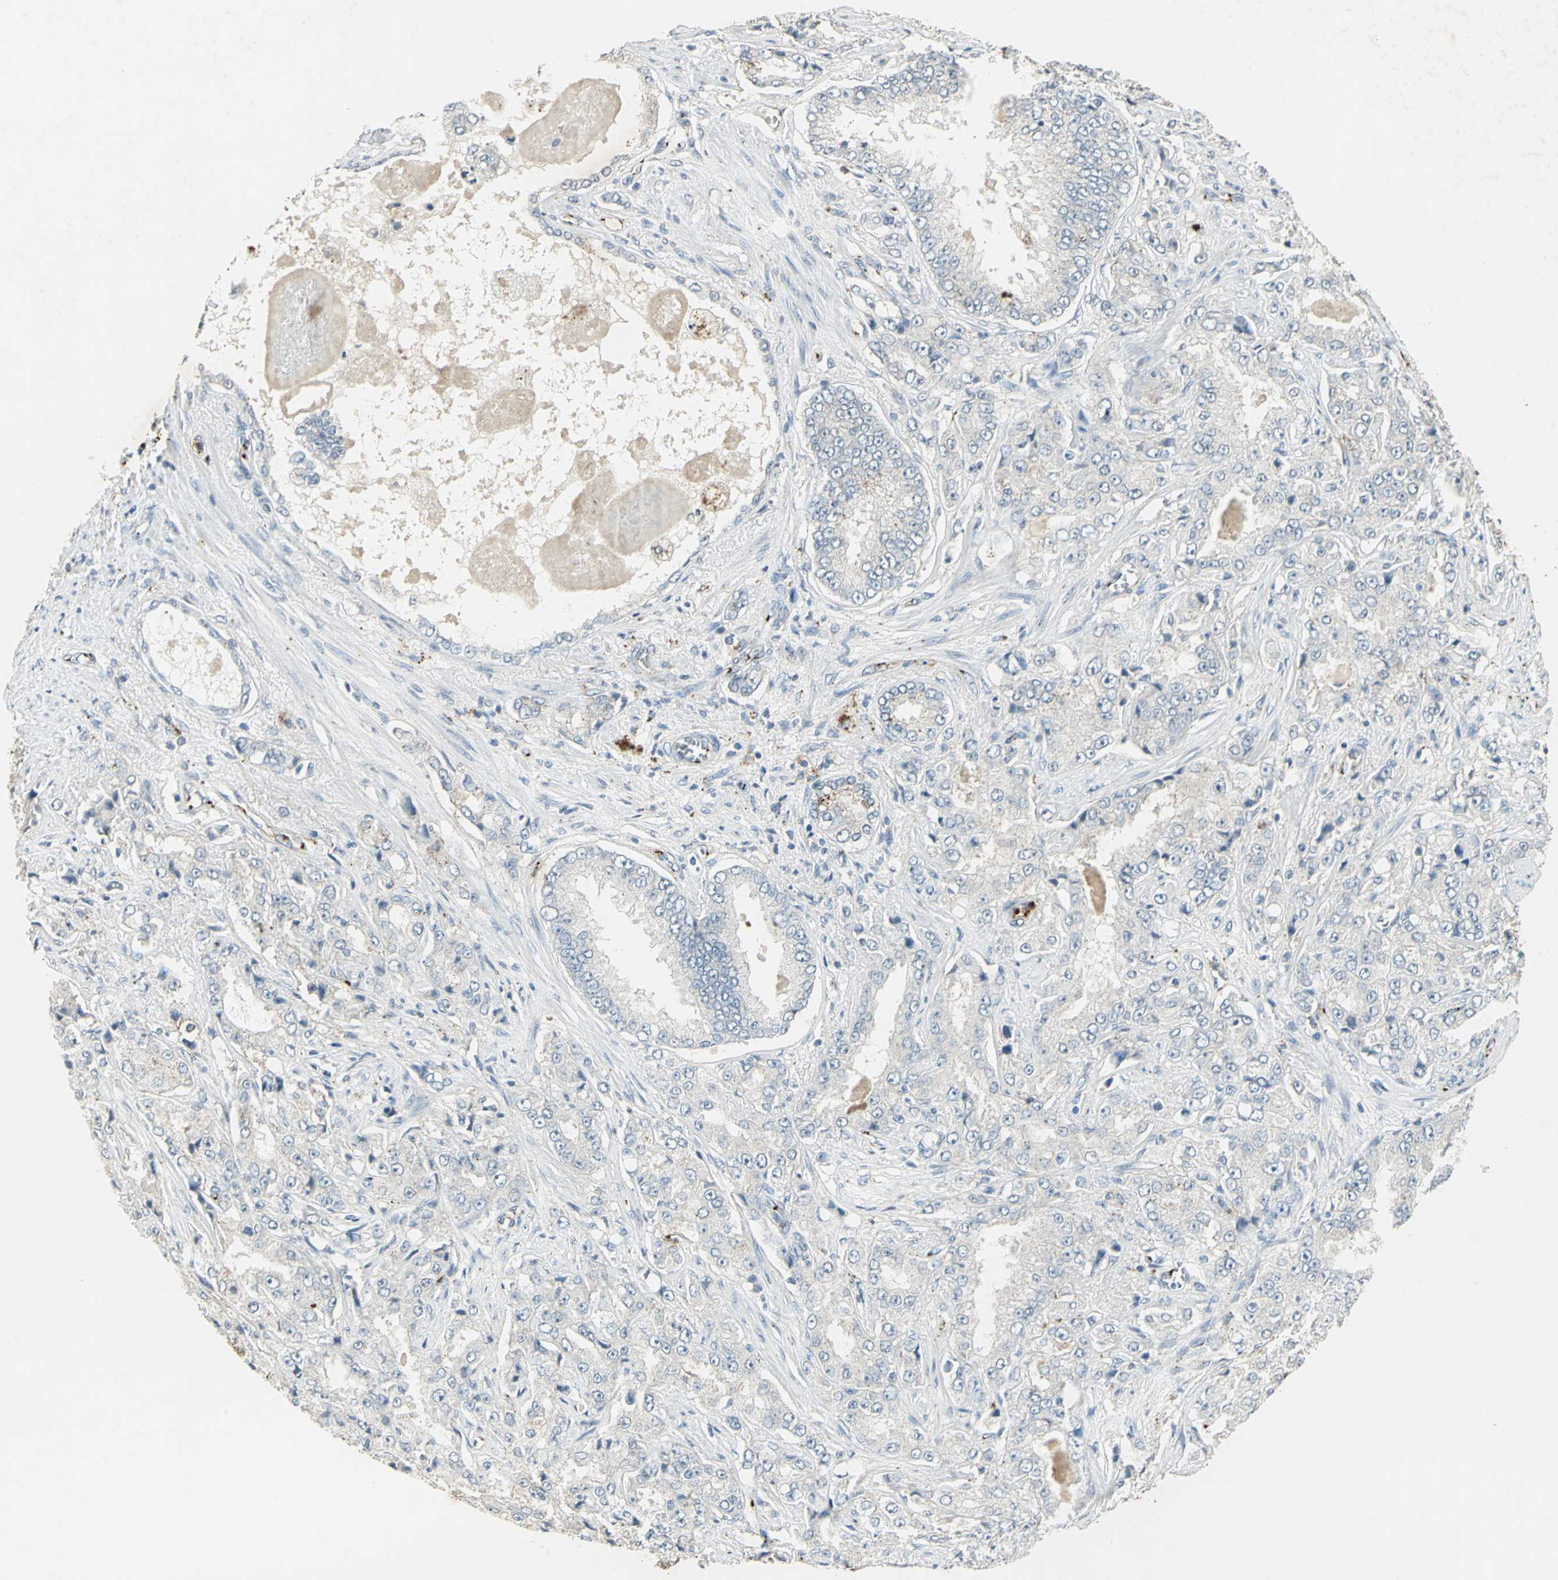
{"staining": {"intensity": "strong", "quantity": "<25%", "location": "cytoplasmic/membranous"}, "tissue": "prostate cancer", "cell_type": "Tumor cells", "image_type": "cancer", "snomed": [{"axis": "morphology", "description": "Adenocarcinoma, High grade"}, {"axis": "topography", "description": "Prostate"}], "caption": "A brown stain labels strong cytoplasmic/membranous staining of a protein in prostate cancer tumor cells.", "gene": "CAMK2B", "patient": {"sex": "male", "age": 73}}